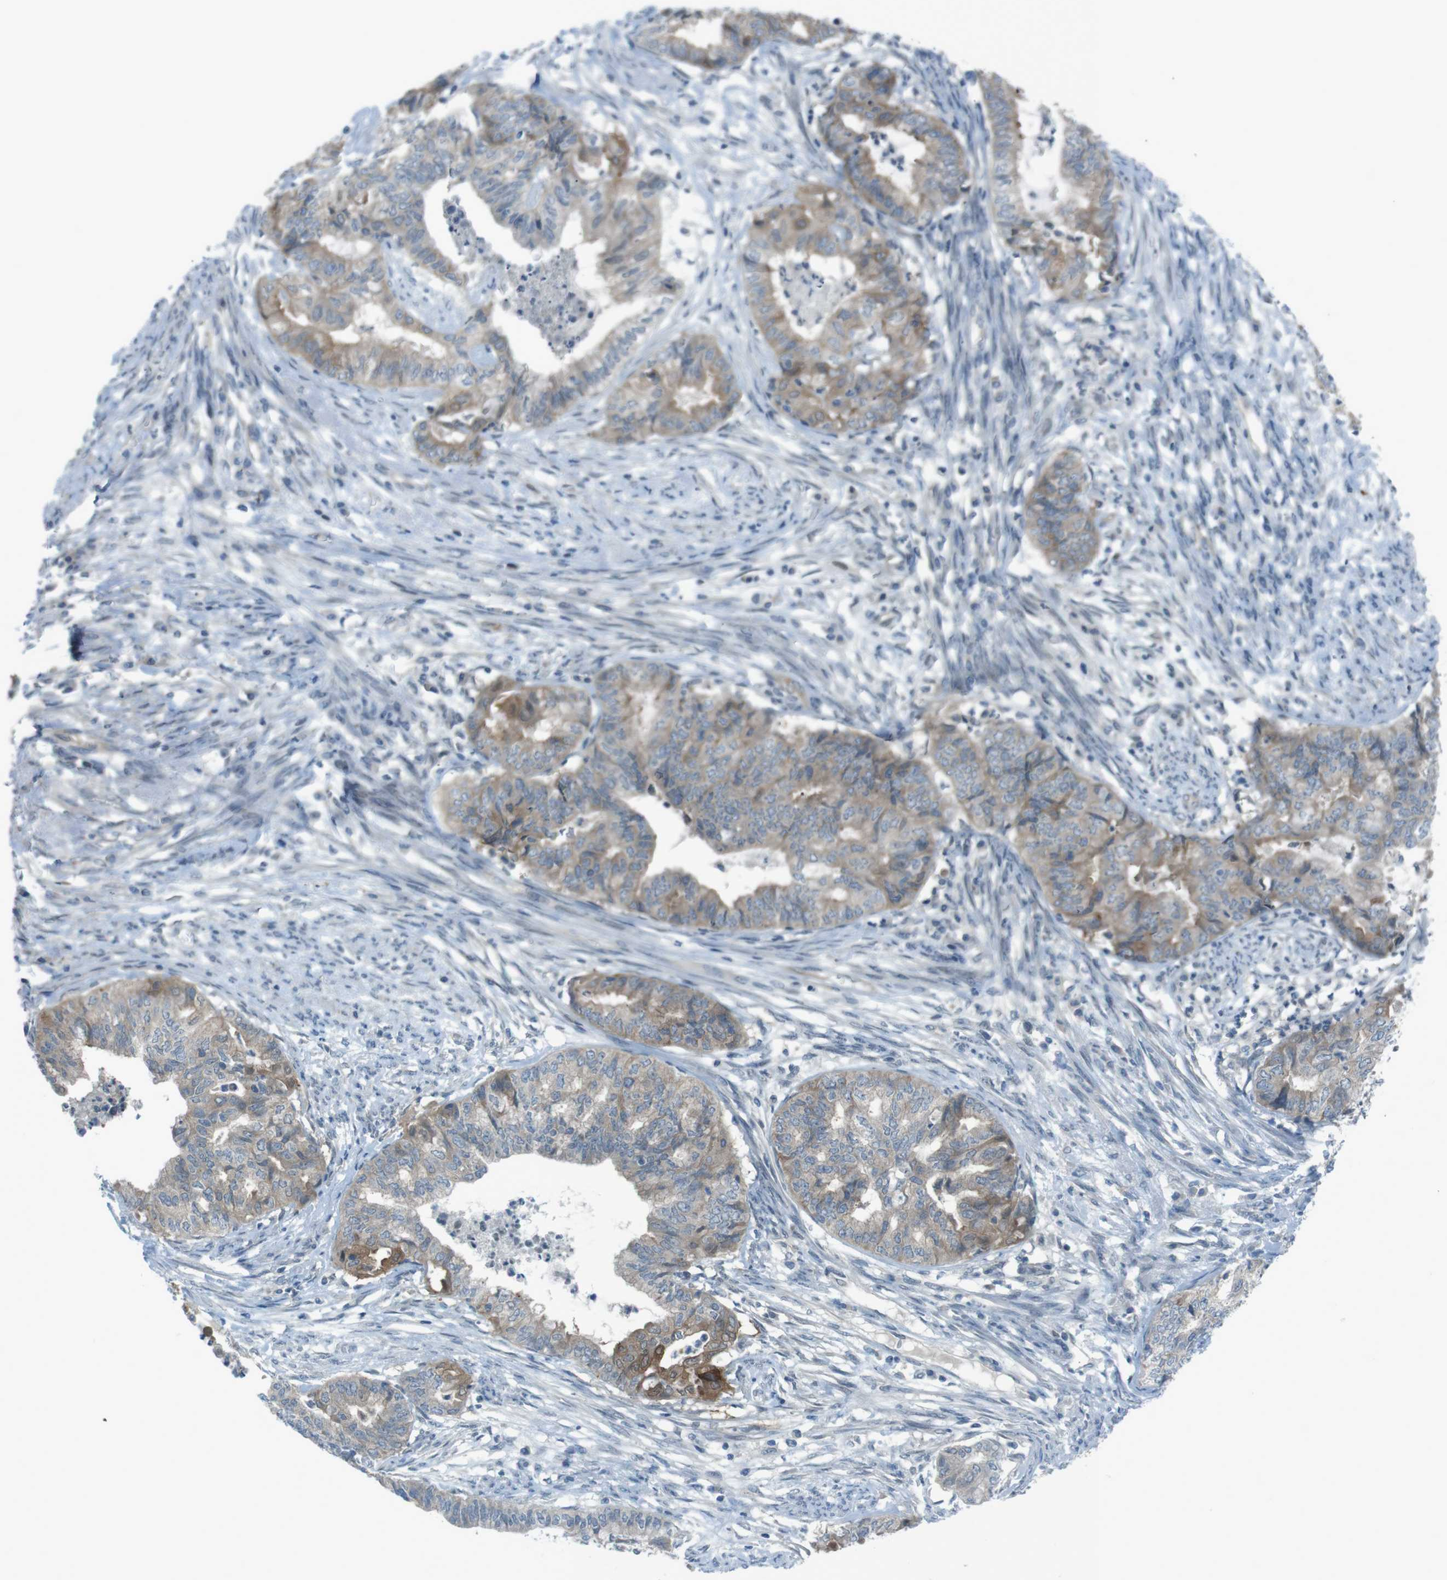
{"staining": {"intensity": "moderate", "quantity": "25%-75%", "location": "cytoplasmic/membranous"}, "tissue": "endometrial cancer", "cell_type": "Tumor cells", "image_type": "cancer", "snomed": [{"axis": "morphology", "description": "Adenocarcinoma, NOS"}, {"axis": "topography", "description": "Endometrium"}], "caption": "Immunohistochemical staining of human adenocarcinoma (endometrial) exhibits medium levels of moderate cytoplasmic/membranous staining in approximately 25%-75% of tumor cells.", "gene": "ZDHHC20", "patient": {"sex": "female", "age": 79}}